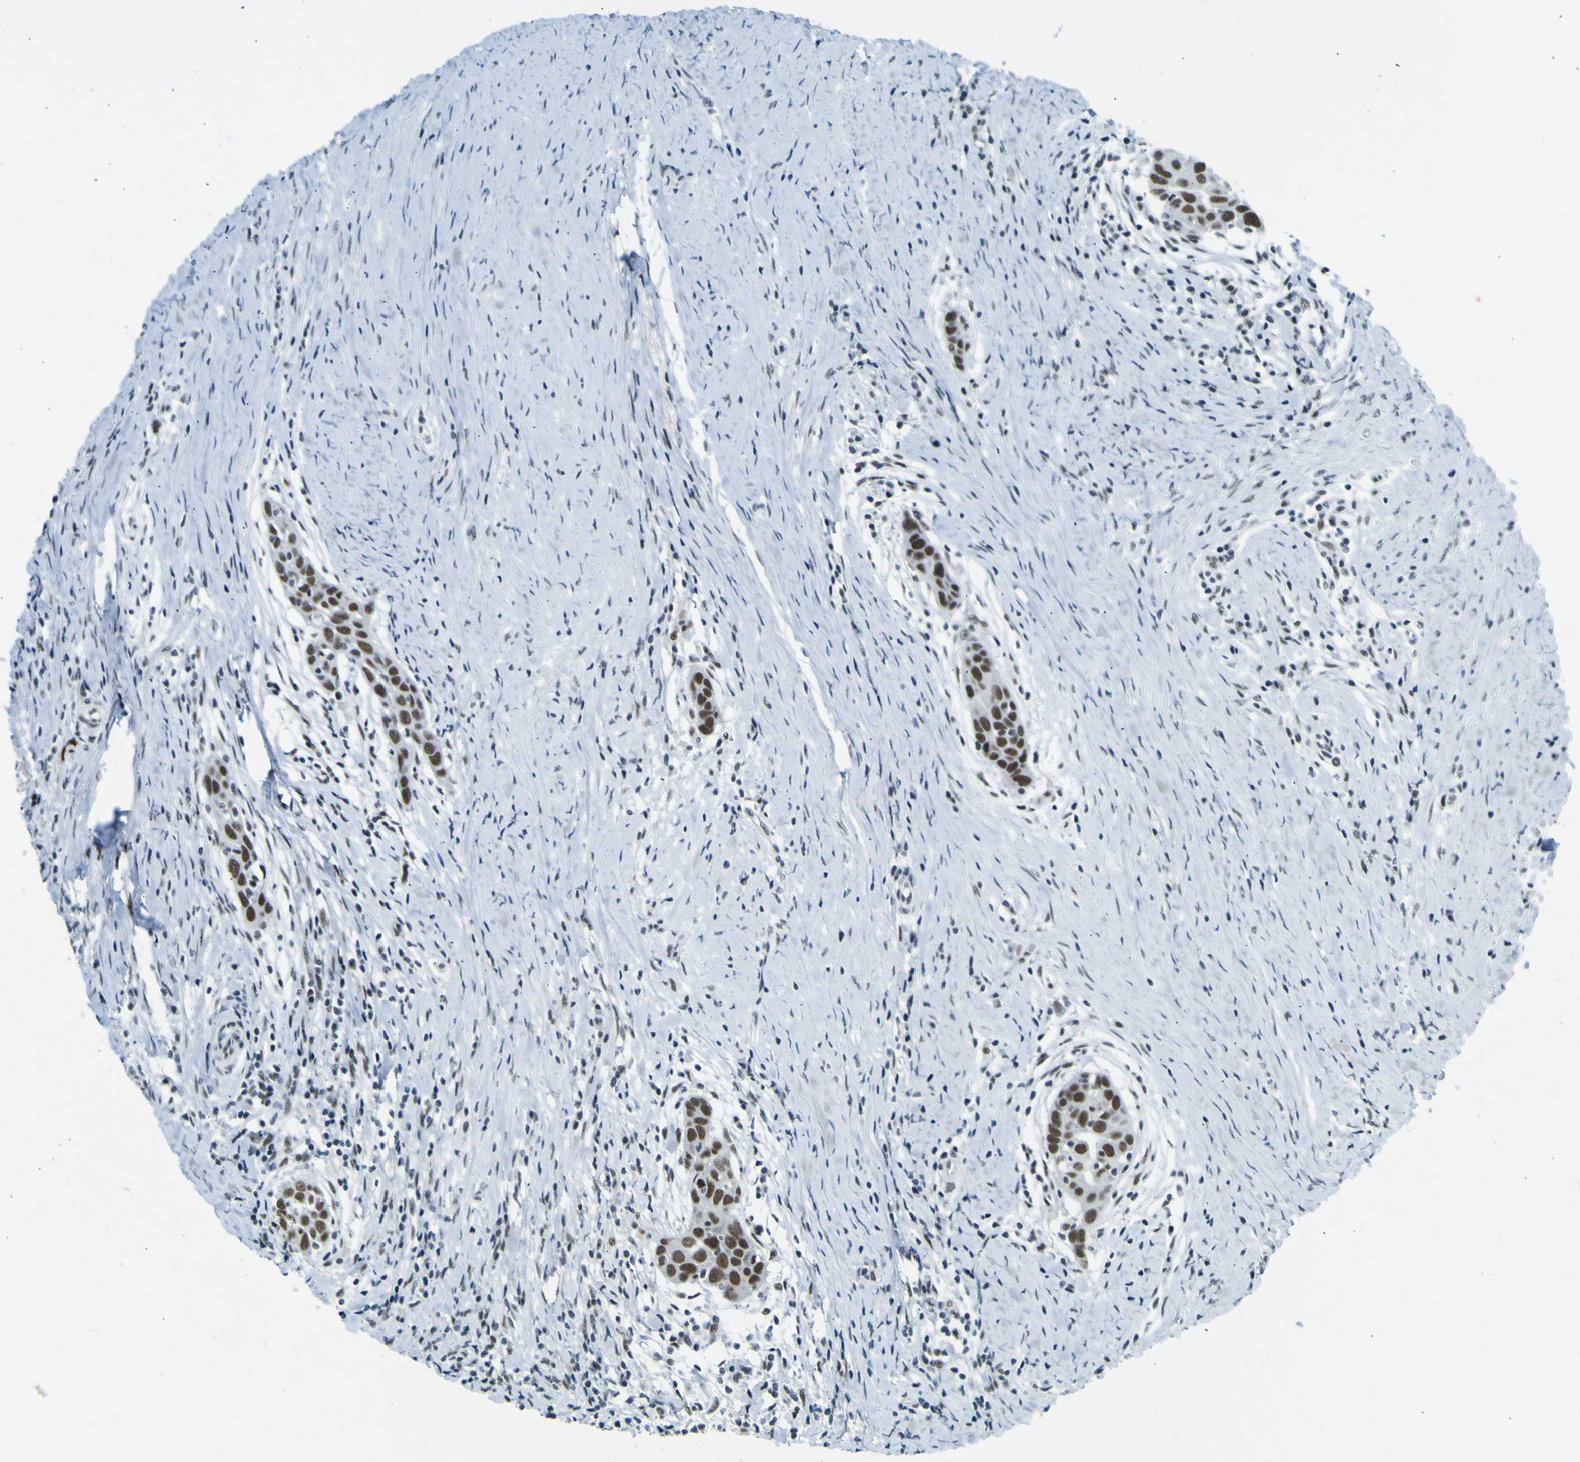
{"staining": {"intensity": "moderate", "quantity": ">75%", "location": "nuclear"}, "tissue": "head and neck cancer", "cell_type": "Tumor cells", "image_type": "cancer", "snomed": [{"axis": "morphology", "description": "Squamous cell carcinoma, NOS"}, {"axis": "topography", "description": "Oral tissue"}, {"axis": "topography", "description": "Head-Neck"}], "caption": "This image exhibits IHC staining of human head and neck squamous cell carcinoma, with medium moderate nuclear staining in approximately >75% of tumor cells.", "gene": "CEBPG", "patient": {"sex": "female", "age": 50}}